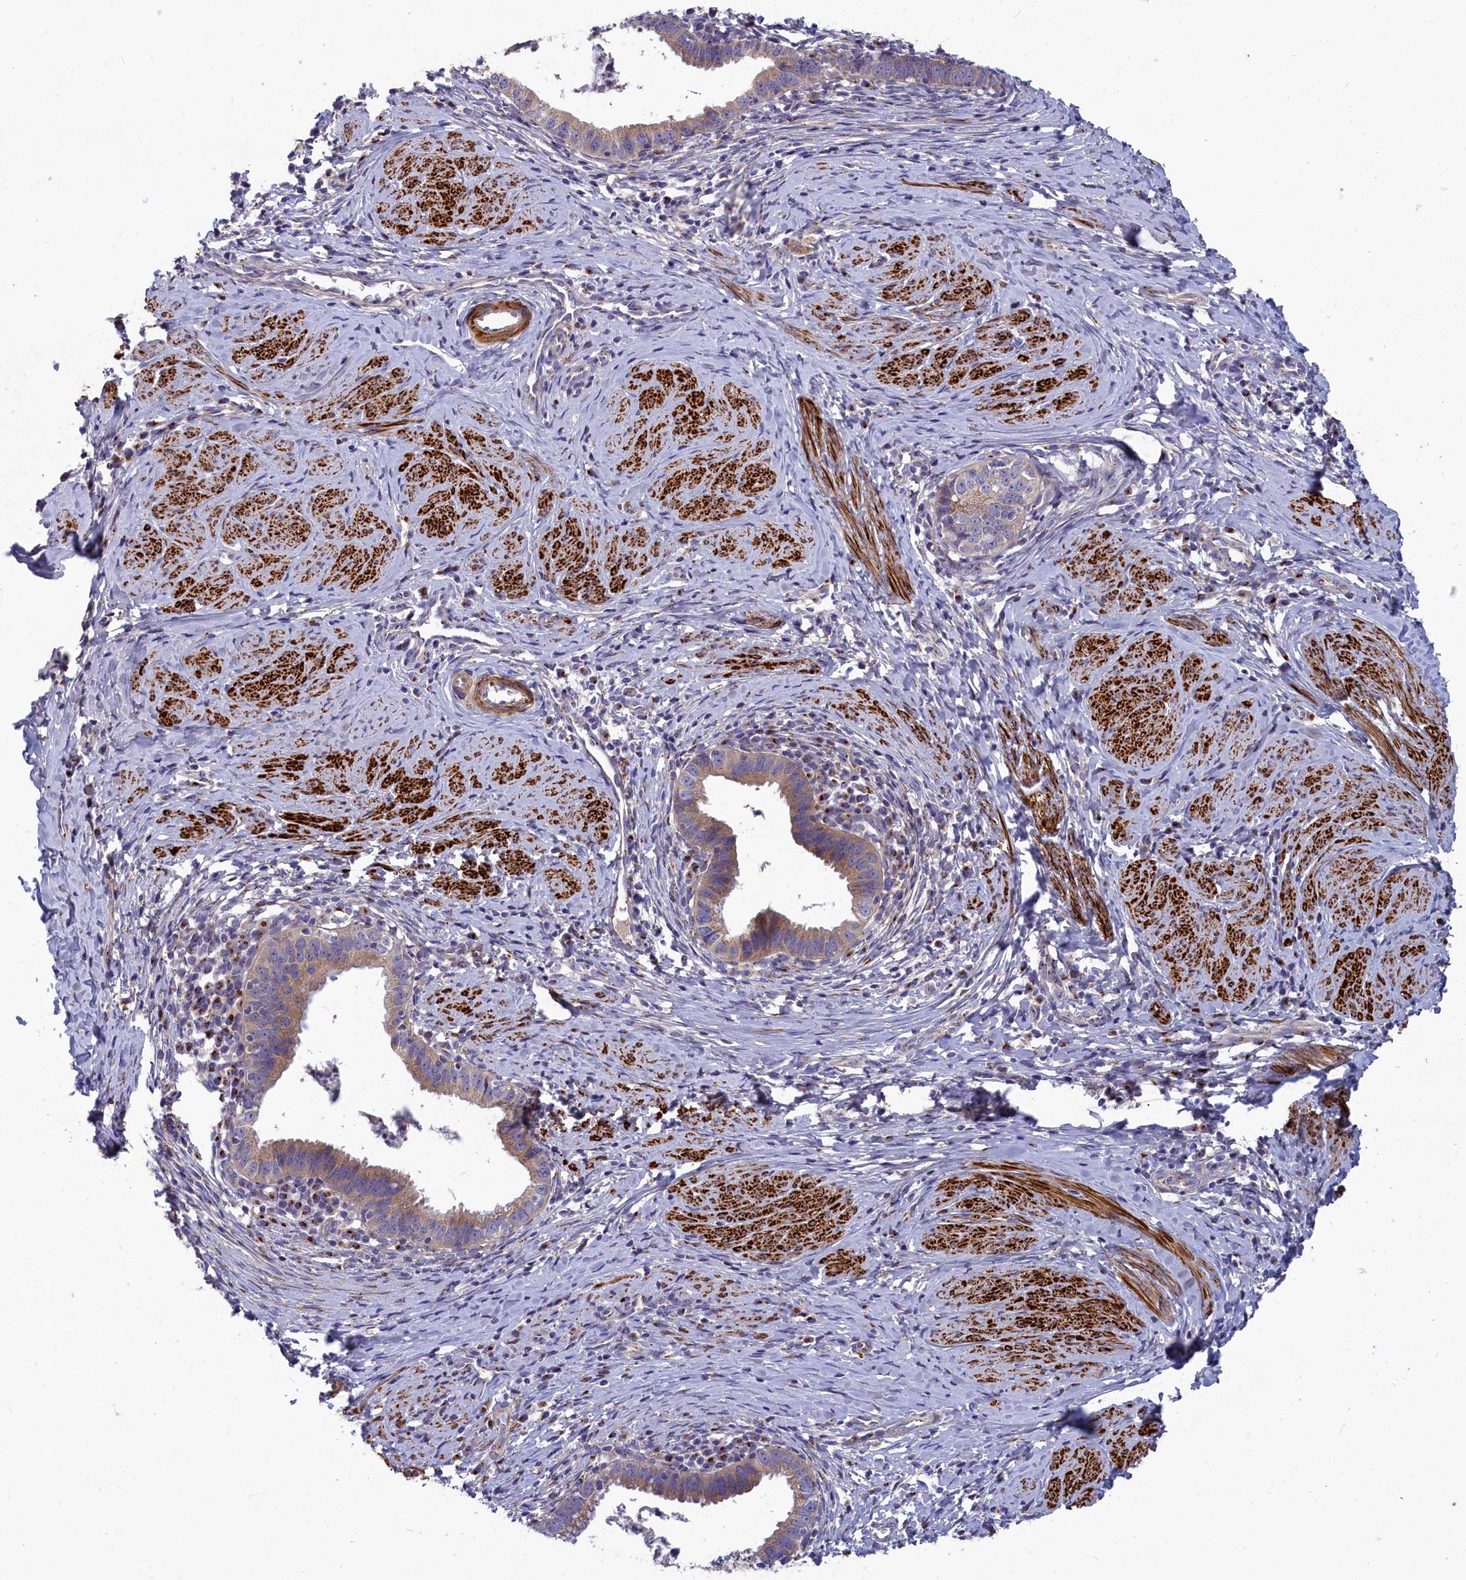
{"staining": {"intensity": "moderate", "quantity": "25%-75%", "location": "cytoplasmic/membranous"}, "tissue": "cervical cancer", "cell_type": "Tumor cells", "image_type": "cancer", "snomed": [{"axis": "morphology", "description": "Adenocarcinoma, NOS"}, {"axis": "topography", "description": "Cervix"}], "caption": "Immunohistochemical staining of cervical cancer displays medium levels of moderate cytoplasmic/membranous protein expression in about 25%-75% of tumor cells. The staining was performed using DAB (3,3'-diaminobenzidine) to visualize the protein expression in brown, while the nuclei were stained in blue with hematoxylin (Magnification: 20x).", "gene": "TUBGCP4", "patient": {"sex": "female", "age": 36}}